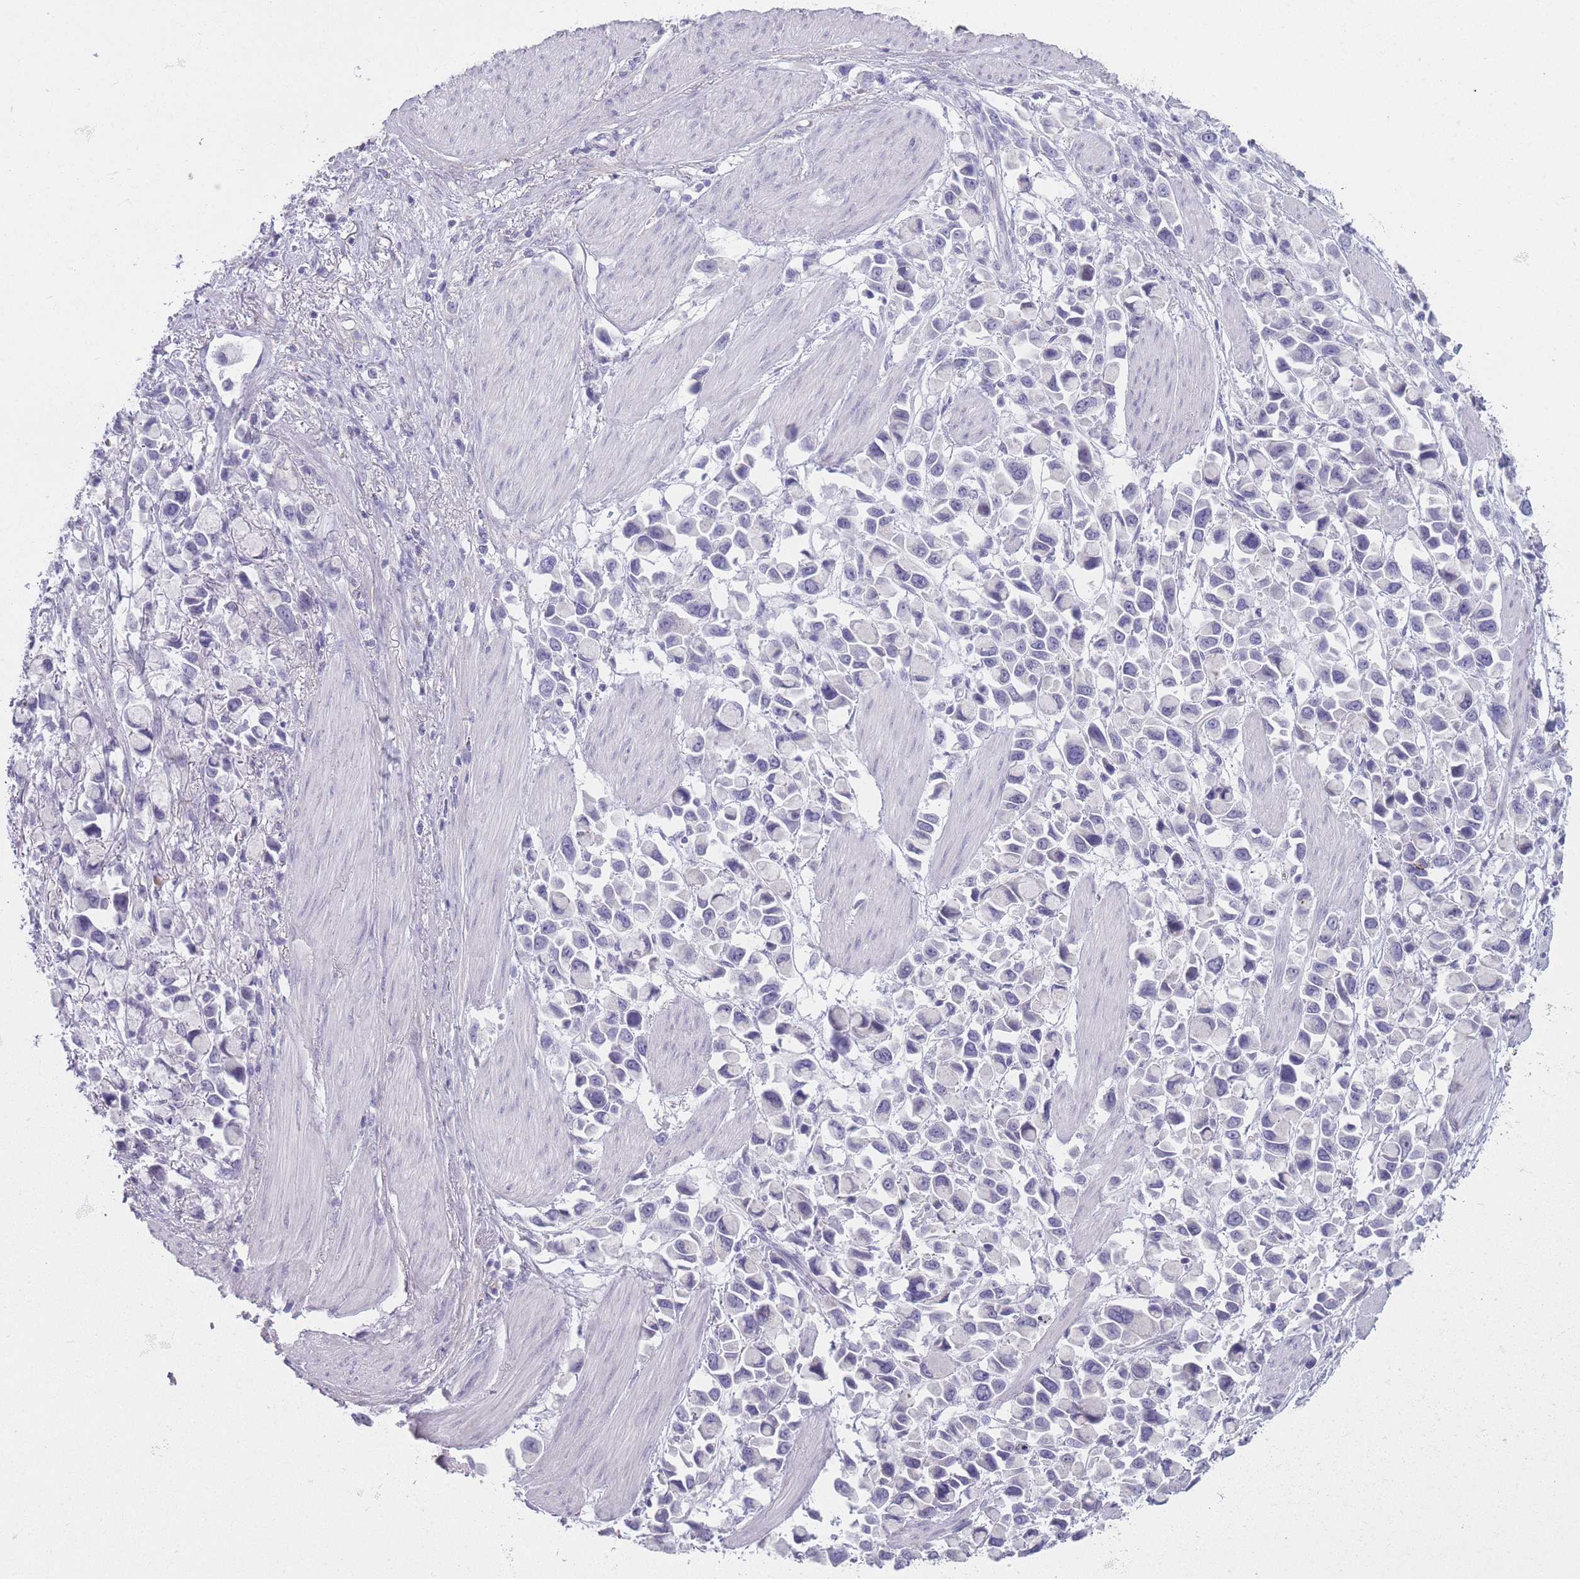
{"staining": {"intensity": "negative", "quantity": "none", "location": "none"}, "tissue": "stomach cancer", "cell_type": "Tumor cells", "image_type": "cancer", "snomed": [{"axis": "morphology", "description": "Adenocarcinoma, NOS"}, {"axis": "topography", "description": "Stomach"}], "caption": "High magnification brightfield microscopy of adenocarcinoma (stomach) stained with DAB (brown) and counterstained with hematoxylin (blue): tumor cells show no significant positivity.", "gene": "DCANP1", "patient": {"sex": "female", "age": 81}}